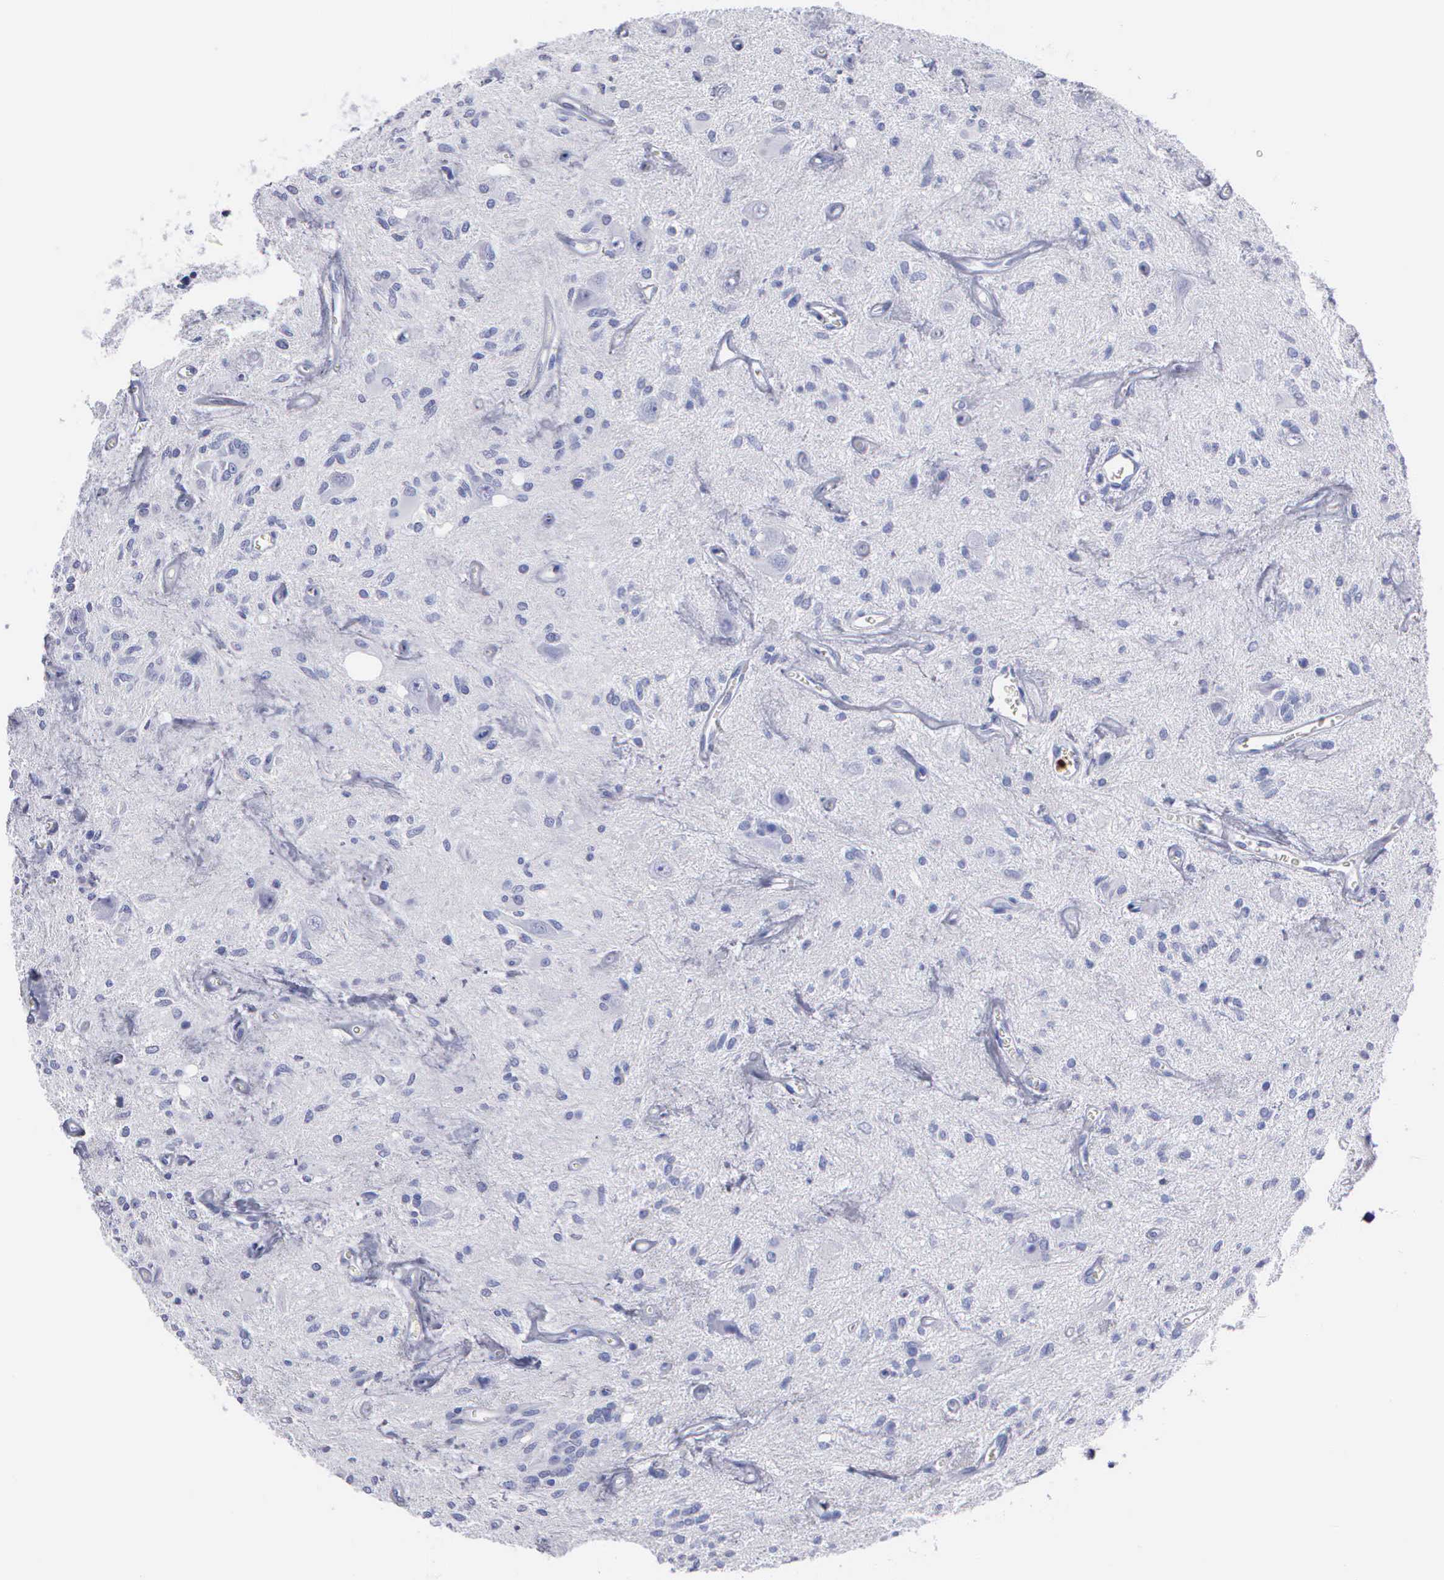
{"staining": {"intensity": "negative", "quantity": "none", "location": "none"}, "tissue": "glioma", "cell_type": "Tumor cells", "image_type": "cancer", "snomed": [{"axis": "morphology", "description": "Glioma, malignant, Low grade"}, {"axis": "topography", "description": "Brain"}], "caption": "IHC micrograph of human low-grade glioma (malignant) stained for a protein (brown), which shows no expression in tumor cells.", "gene": "CTSG", "patient": {"sex": "female", "age": 15}}